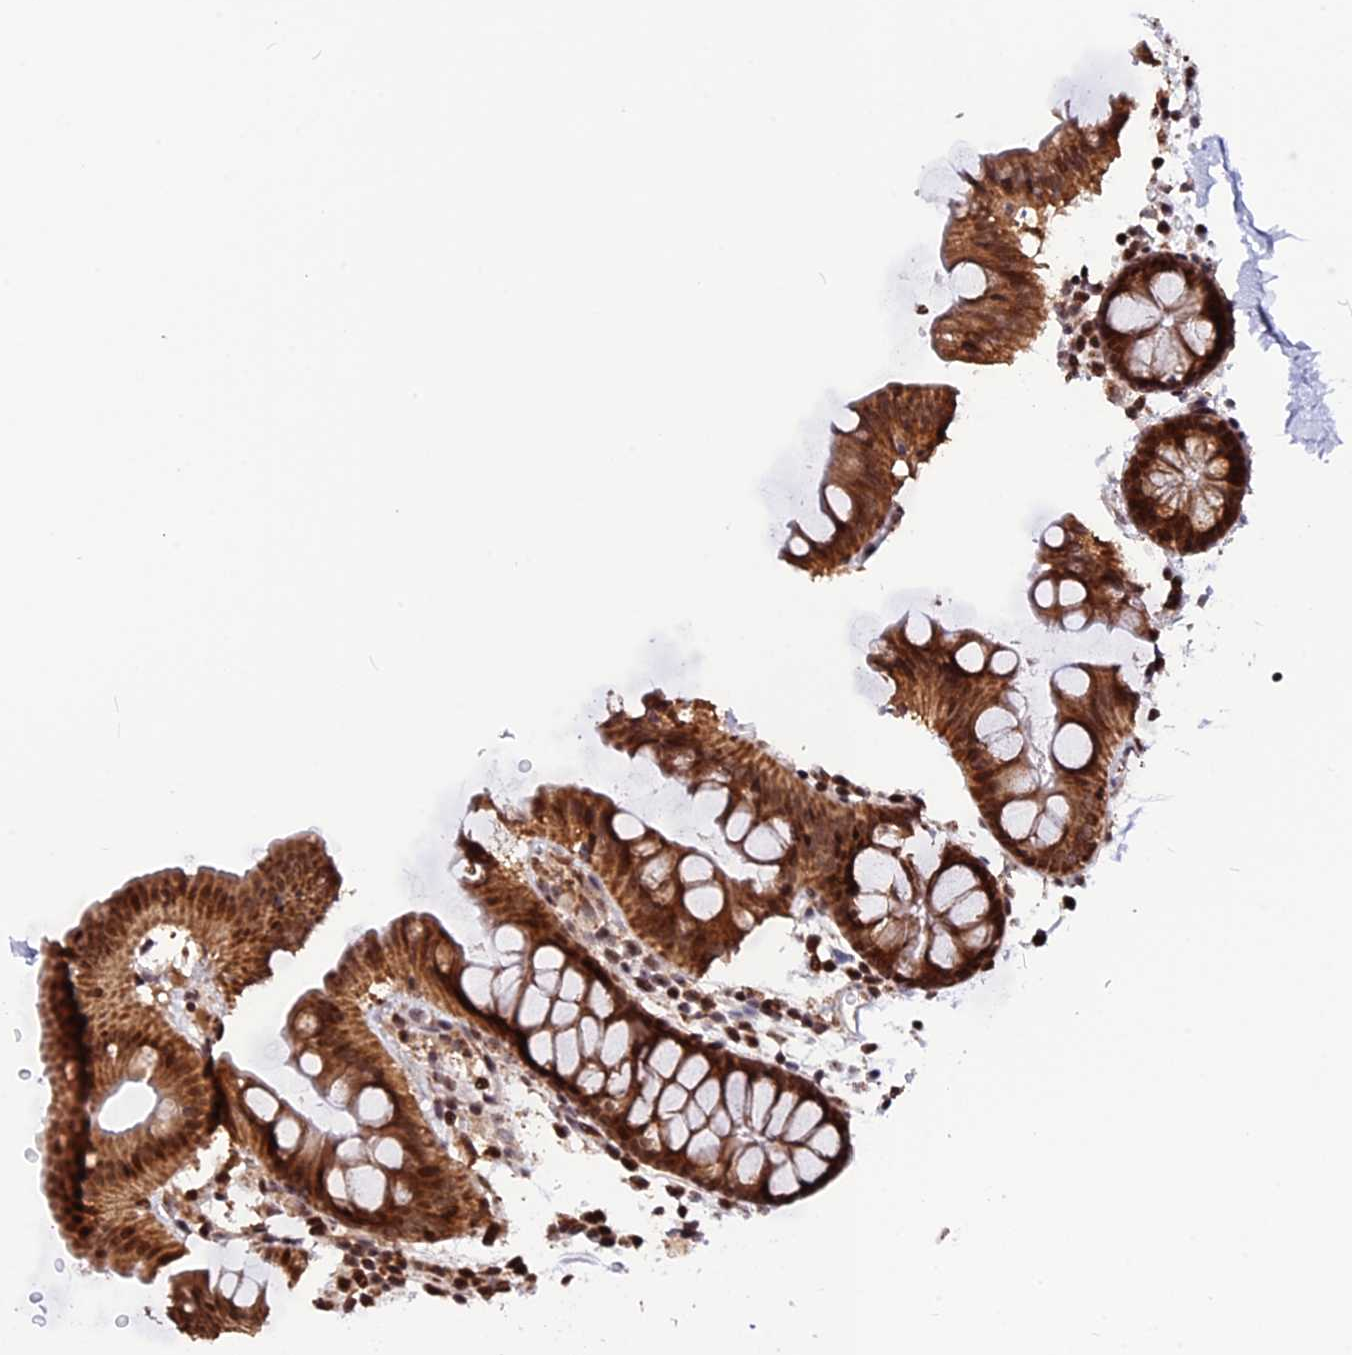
{"staining": {"intensity": "weak", "quantity": "25%-75%", "location": "cytoplasmic/membranous"}, "tissue": "colon", "cell_type": "Endothelial cells", "image_type": "normal", "snomed": [{"axis": "morphology", "description": "Normal tissue, NOS"}, {"axis": "topography", "description": "Colon"}], "caption": "High-power microscopy captured an IHC image of unremarkable colon, revealing weak cytoplasmic/membranous staining in approximately 25%-75% of endothelial cells.", "gene": "FAM174C", "patient": {"sex": "male", "age": 75}}